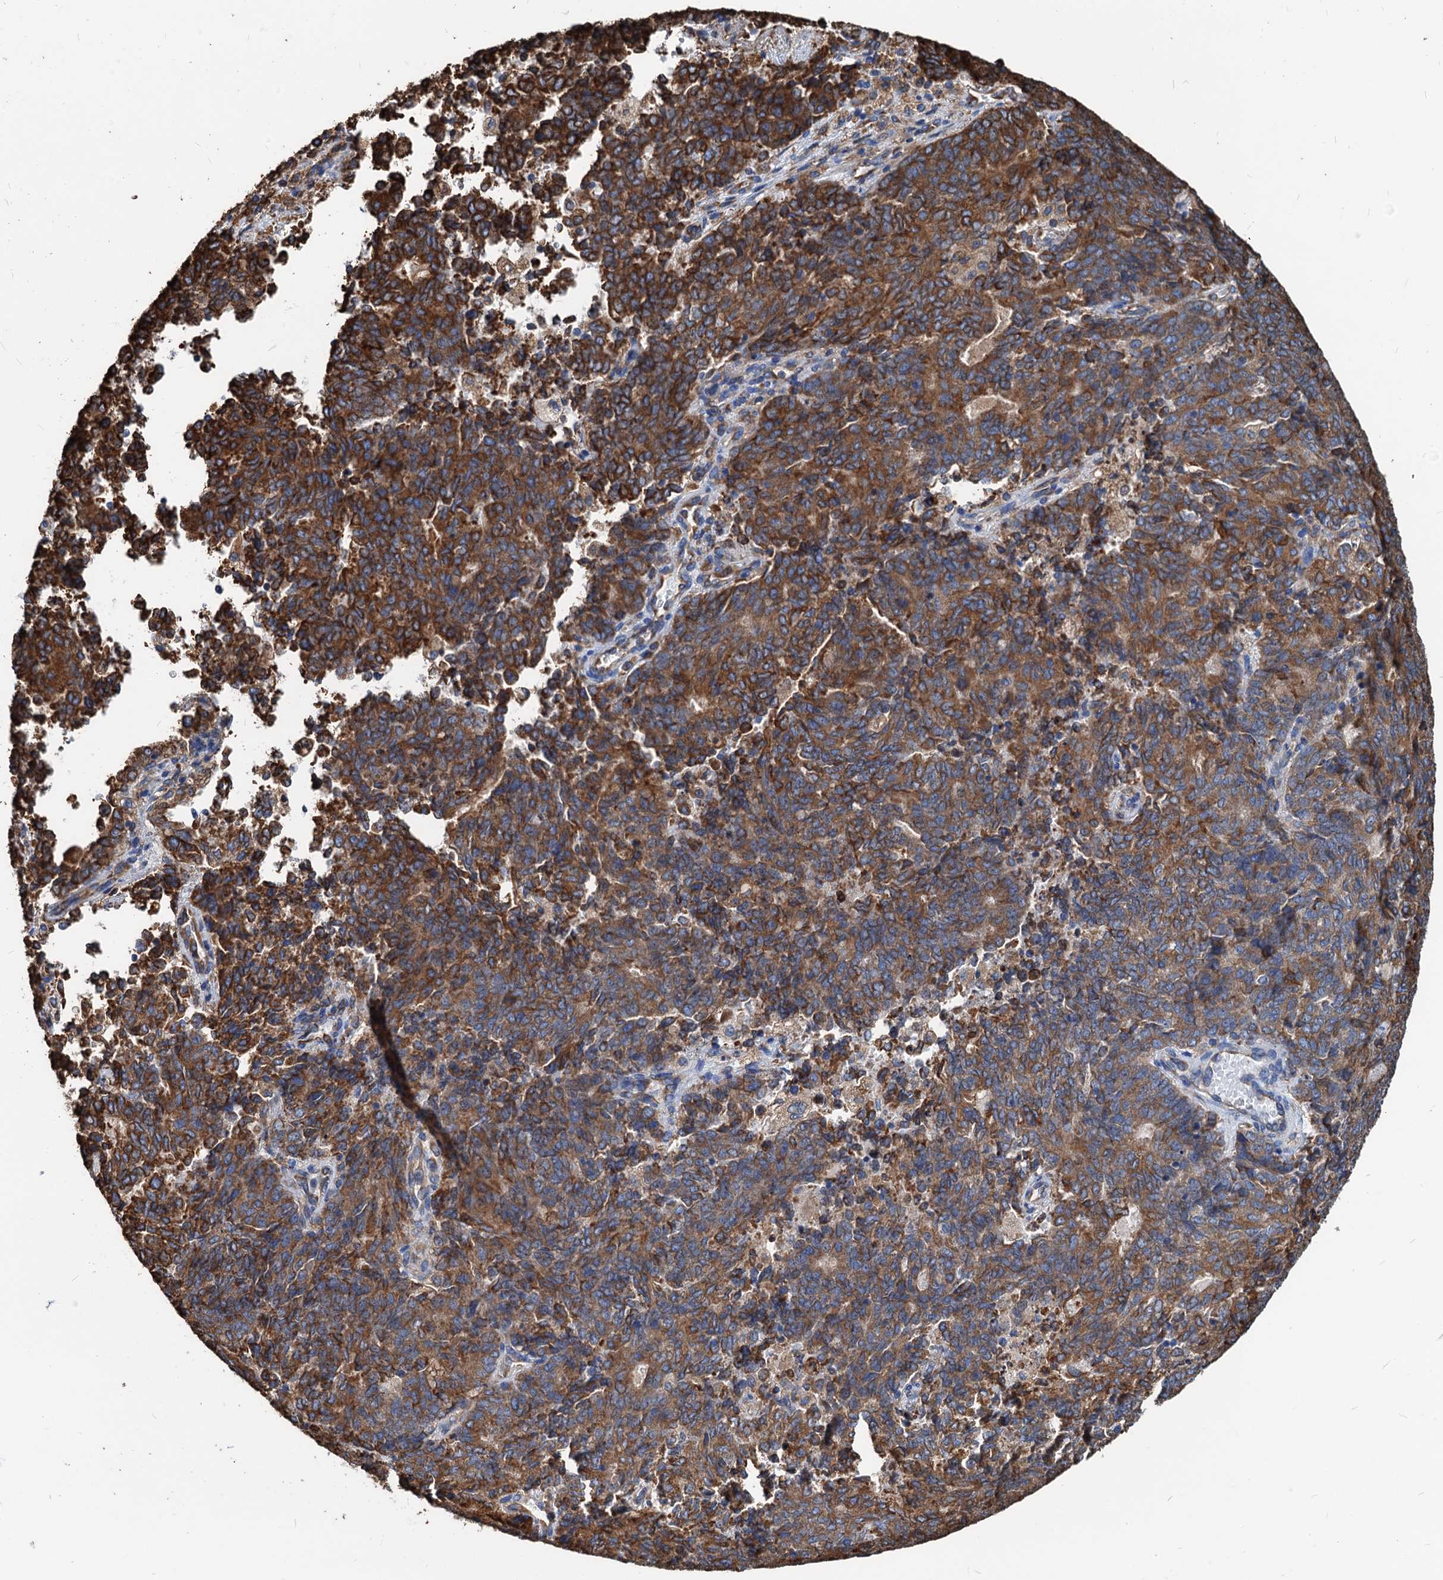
{"staining": {"intensity": "moderate", "quantity": ">75%", "location": "cytoplasmic/membranous"}, "tissue": "endometrial cancer", "cell_type": "Tumor cells", "image_type": "cancer", "snomed": [{"axis": "morphology", "description": "Adenocarcinoma, NOS"}, {"axis": "topography", "description": "Endometrium"}], "caption": "A high-resolution image shows immunohistochemistry (IHC) staining of endometrial cancer (adenocarcinoma), which shows moderate cytoplasmic/membranous positivity in about >75% of tumor cells. (brown staining indicates protein expression, while blue staining denotes nuclei).", "gene": "HSPA5", "patient": {"sex": "female", "age": 80}}